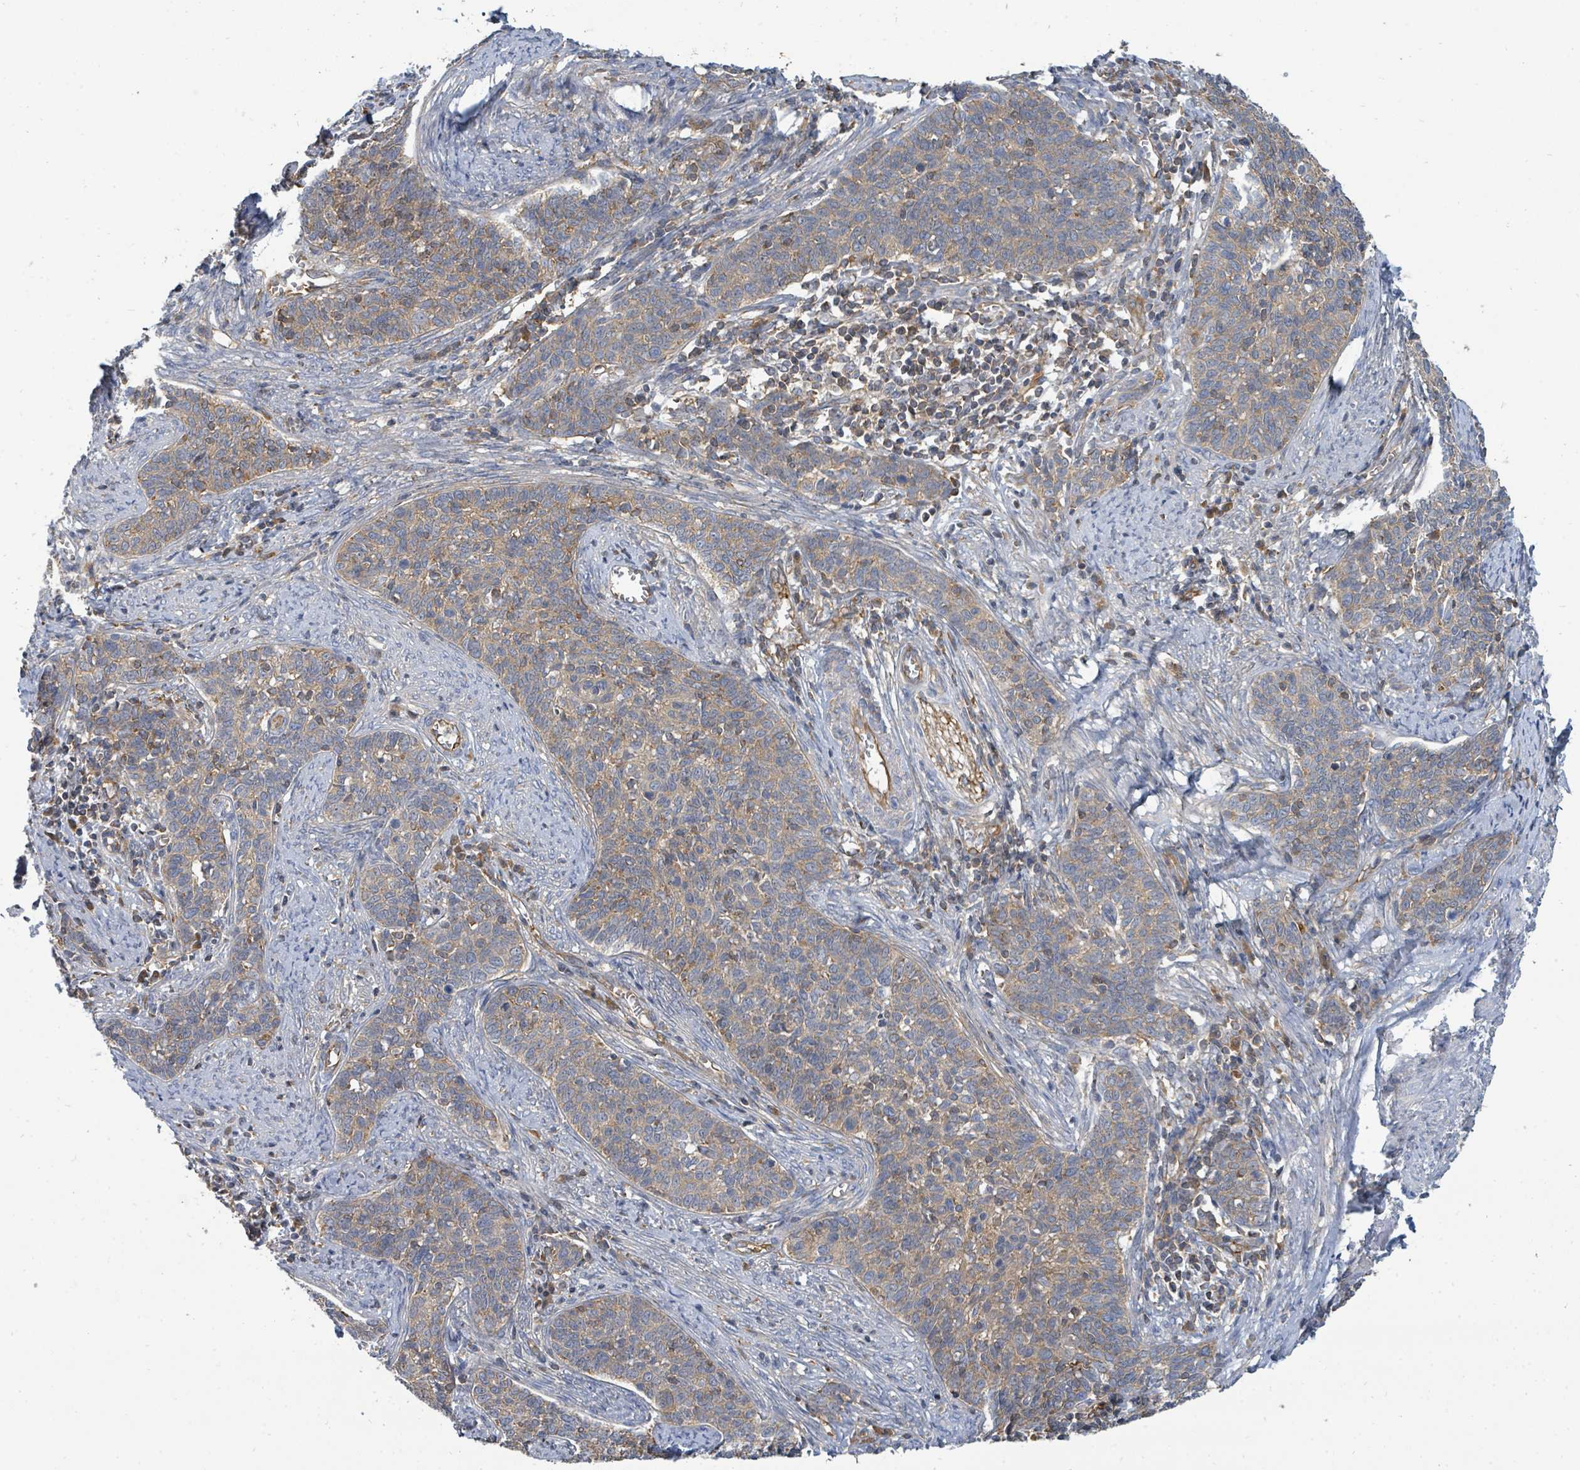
{"staining": {"intensity": "weak", "quantity": ">75%", "location": "cytoplasmic/membranous"}, "tissue": "cervical cancer", "cell_type": "Tumor cells", "image_type": "cancer", "snomed": [{"axis": "morphology", "description": "Squamous cell carcinoma, NOS"}, {"axis": "topography", "description": "Cervix"}], "caption": "Cervical squamous cell carcinoma tissue demonstrates weak cytoplasmic/membranous staining in about >75% of tumor cells", "gene": "BOLA2B", "patient": {"sex": "female", "age": 39}}